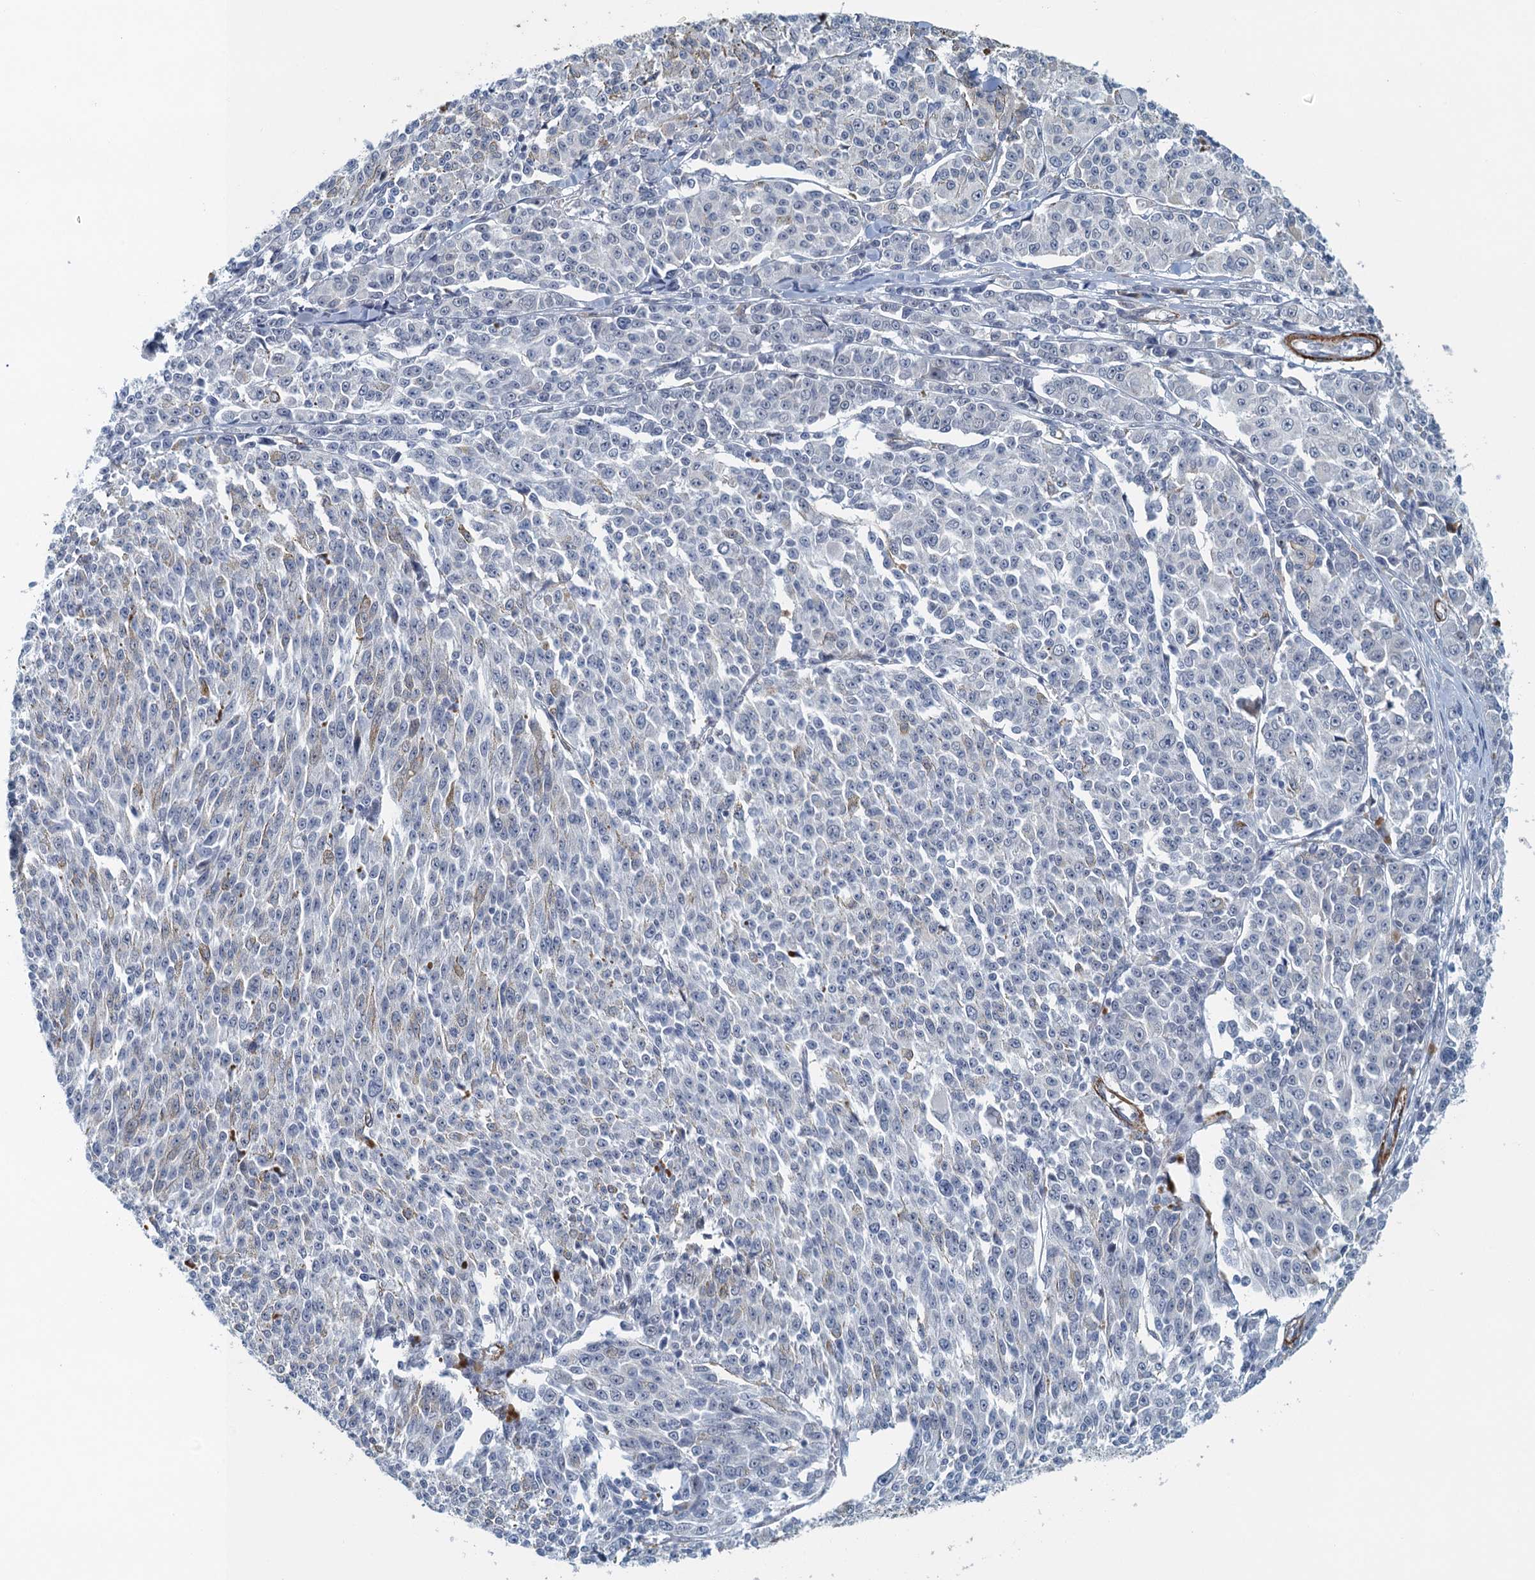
{"staining": {"intensity": "negative", "quantity": "none", "location": "none"}, "tissue": "melanoma", "cell_type": "Tumor cells", "image_type": "cancer", "snomed": [{"axis": "morphology", "description": "Malignant melanoma, NOS"}, {"axis": "topography", "description": "Skin"}], "caption": "Tumor cells show no significant staining in malignant melanoma.", "gene": "ALG2", "patient": {"sex": "female", "age": 52}}